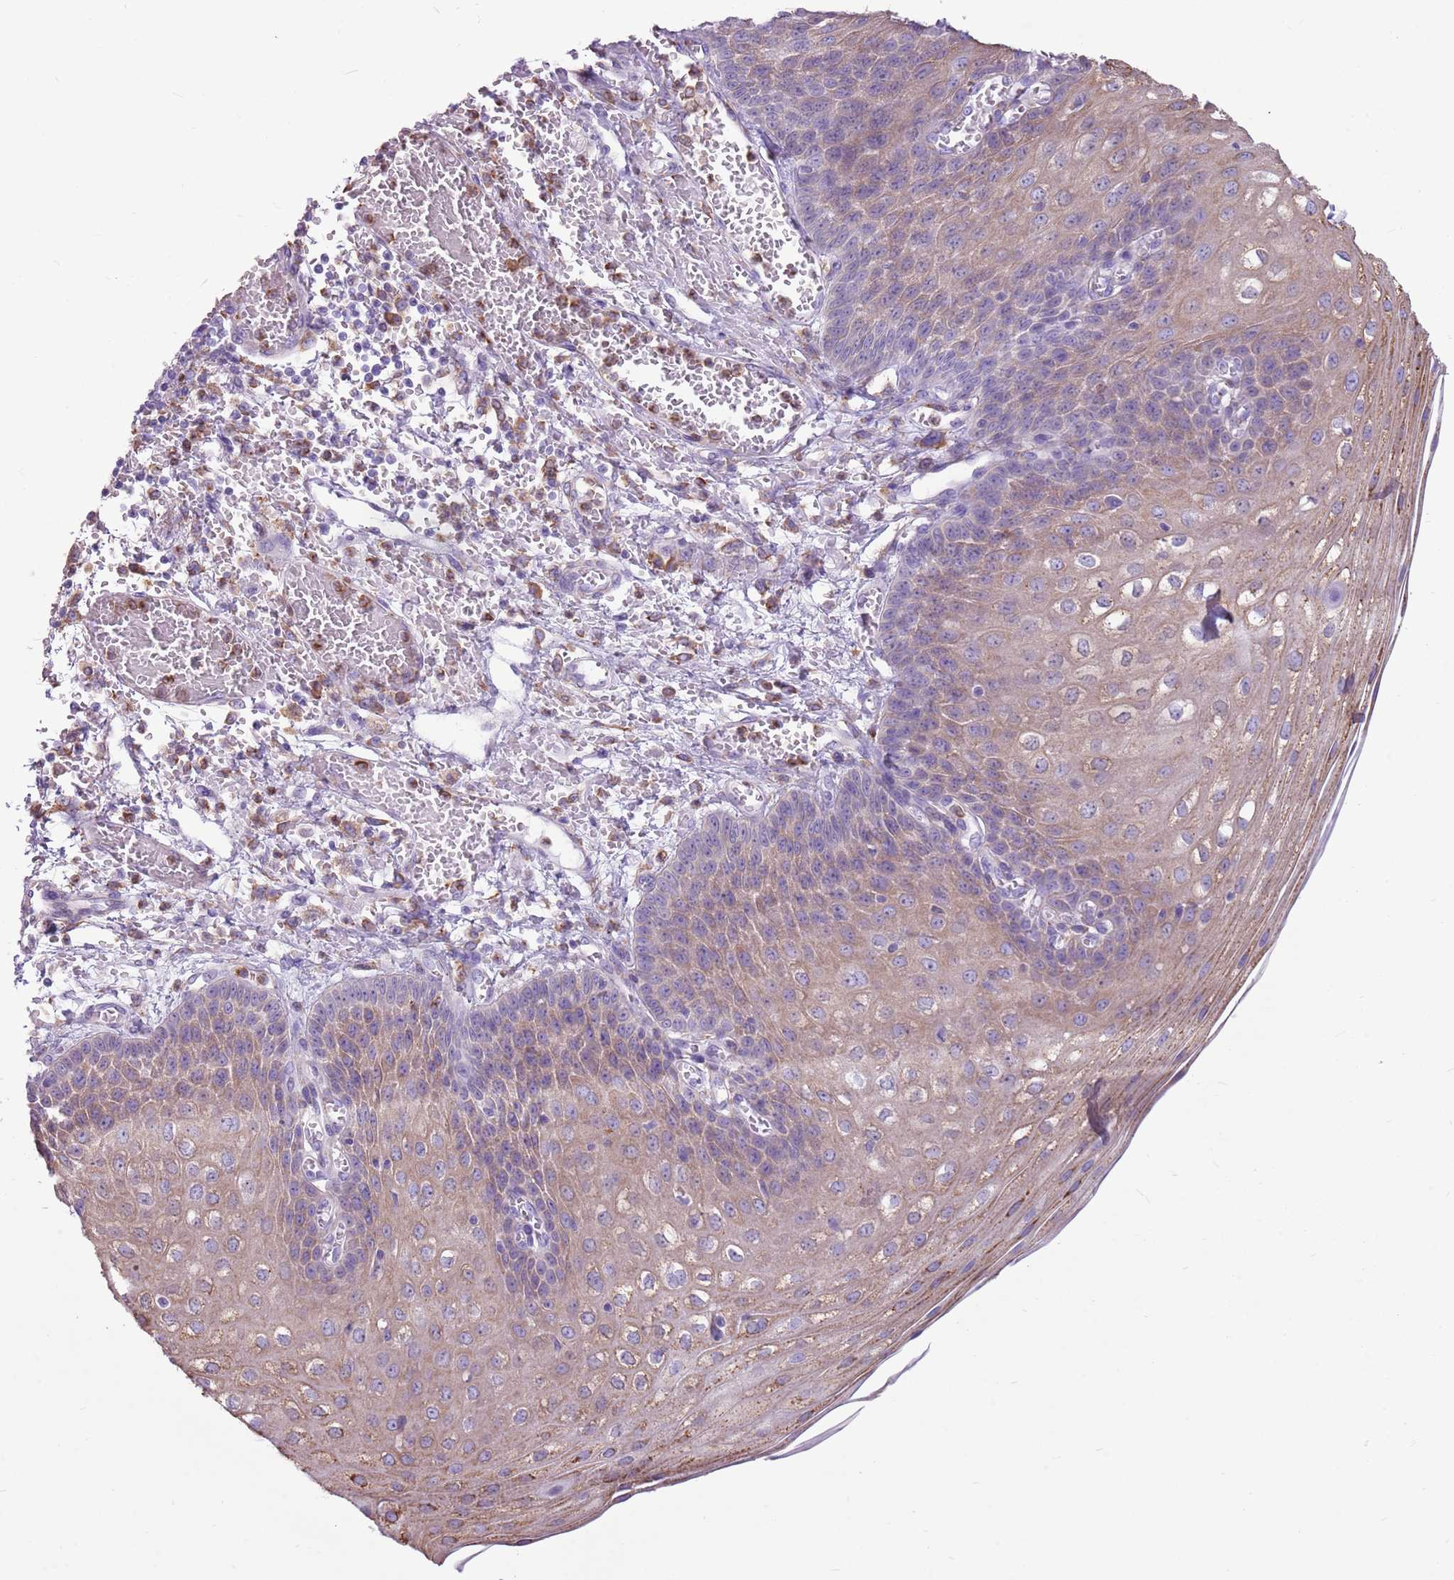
{"staining": {"intensity": "weak", "quantity": "25%-75%", "location": "cytoplasmic/membranous"}, "tissue": "esophagus", "cell_type": "Squamous epithelial cells", "image_type": "normal", "snomed": [{"axis": "morphology", "description": "Normal tissue, NOS"}, {"axis": "topography", "description": "Esophagus"}], "caption": "IHC image of benign esophagus: human esophagus stained using immunohistochemistry (IHC) demonstrates low levels of weak protein expression localized specifically in the cytoplasmic/membranous of squamous epithelial cells, appearing as a cytoplasmic/membranous brown color.", "gene": "KCTD19", "patient": {"sex": "male", "age": 81}}